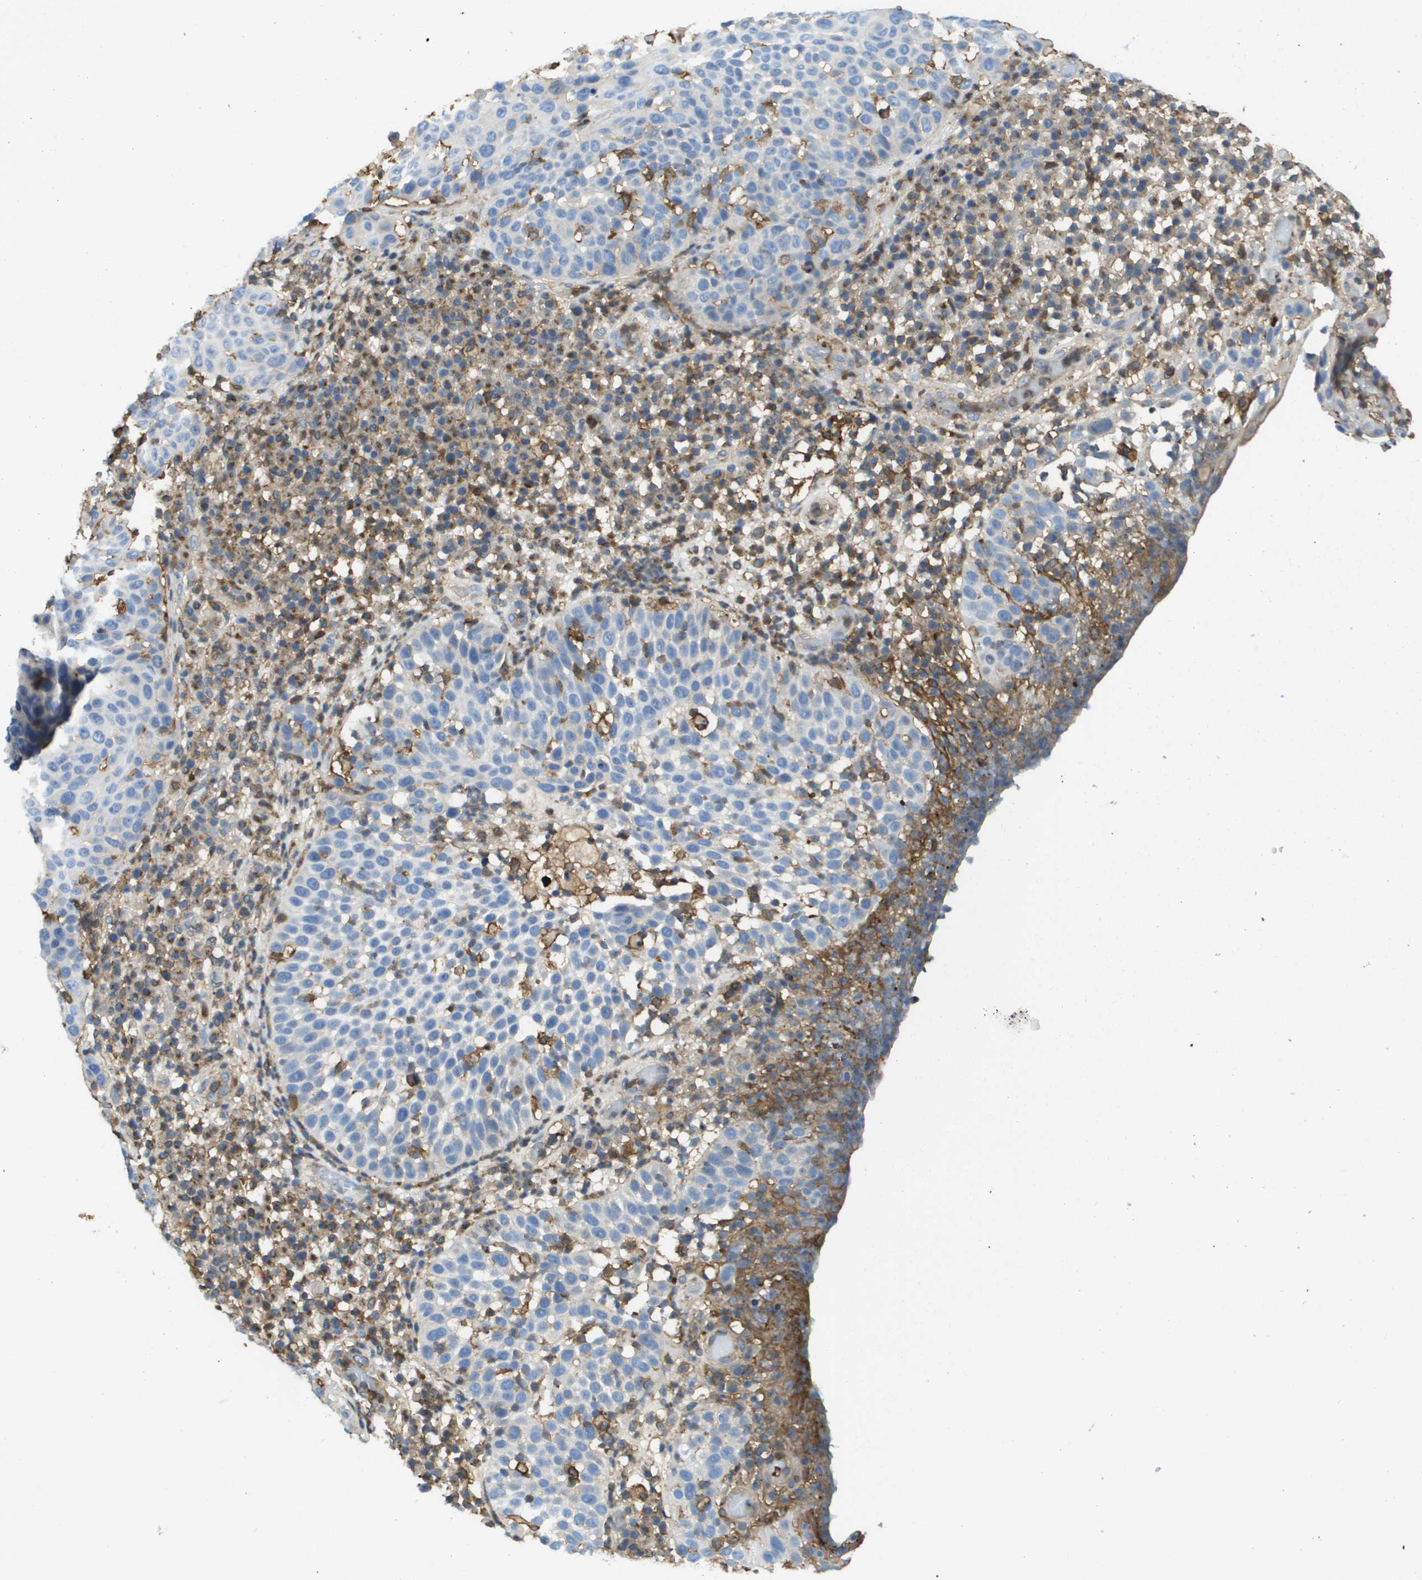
{"staining": {"intensity": "negative", "quantity": "none", "location": "none"}, "tissue": "skin cancer", "cell_type": "Tumor cells", "image_type": "cancer", "snomed": [{"axis": "morphology", "description": "Squamous cell carcinoma in situ, NOS"}, {"axis": "morphology", "description": "Squamous cell carcinoma, NOS"}, {"axis": "topography", "description": "Skin"}], "caption": "Tumor cells show no significant staining in skin cancer.", "gene": "PASK", "patient": {"sex": "male", "age": 93}}